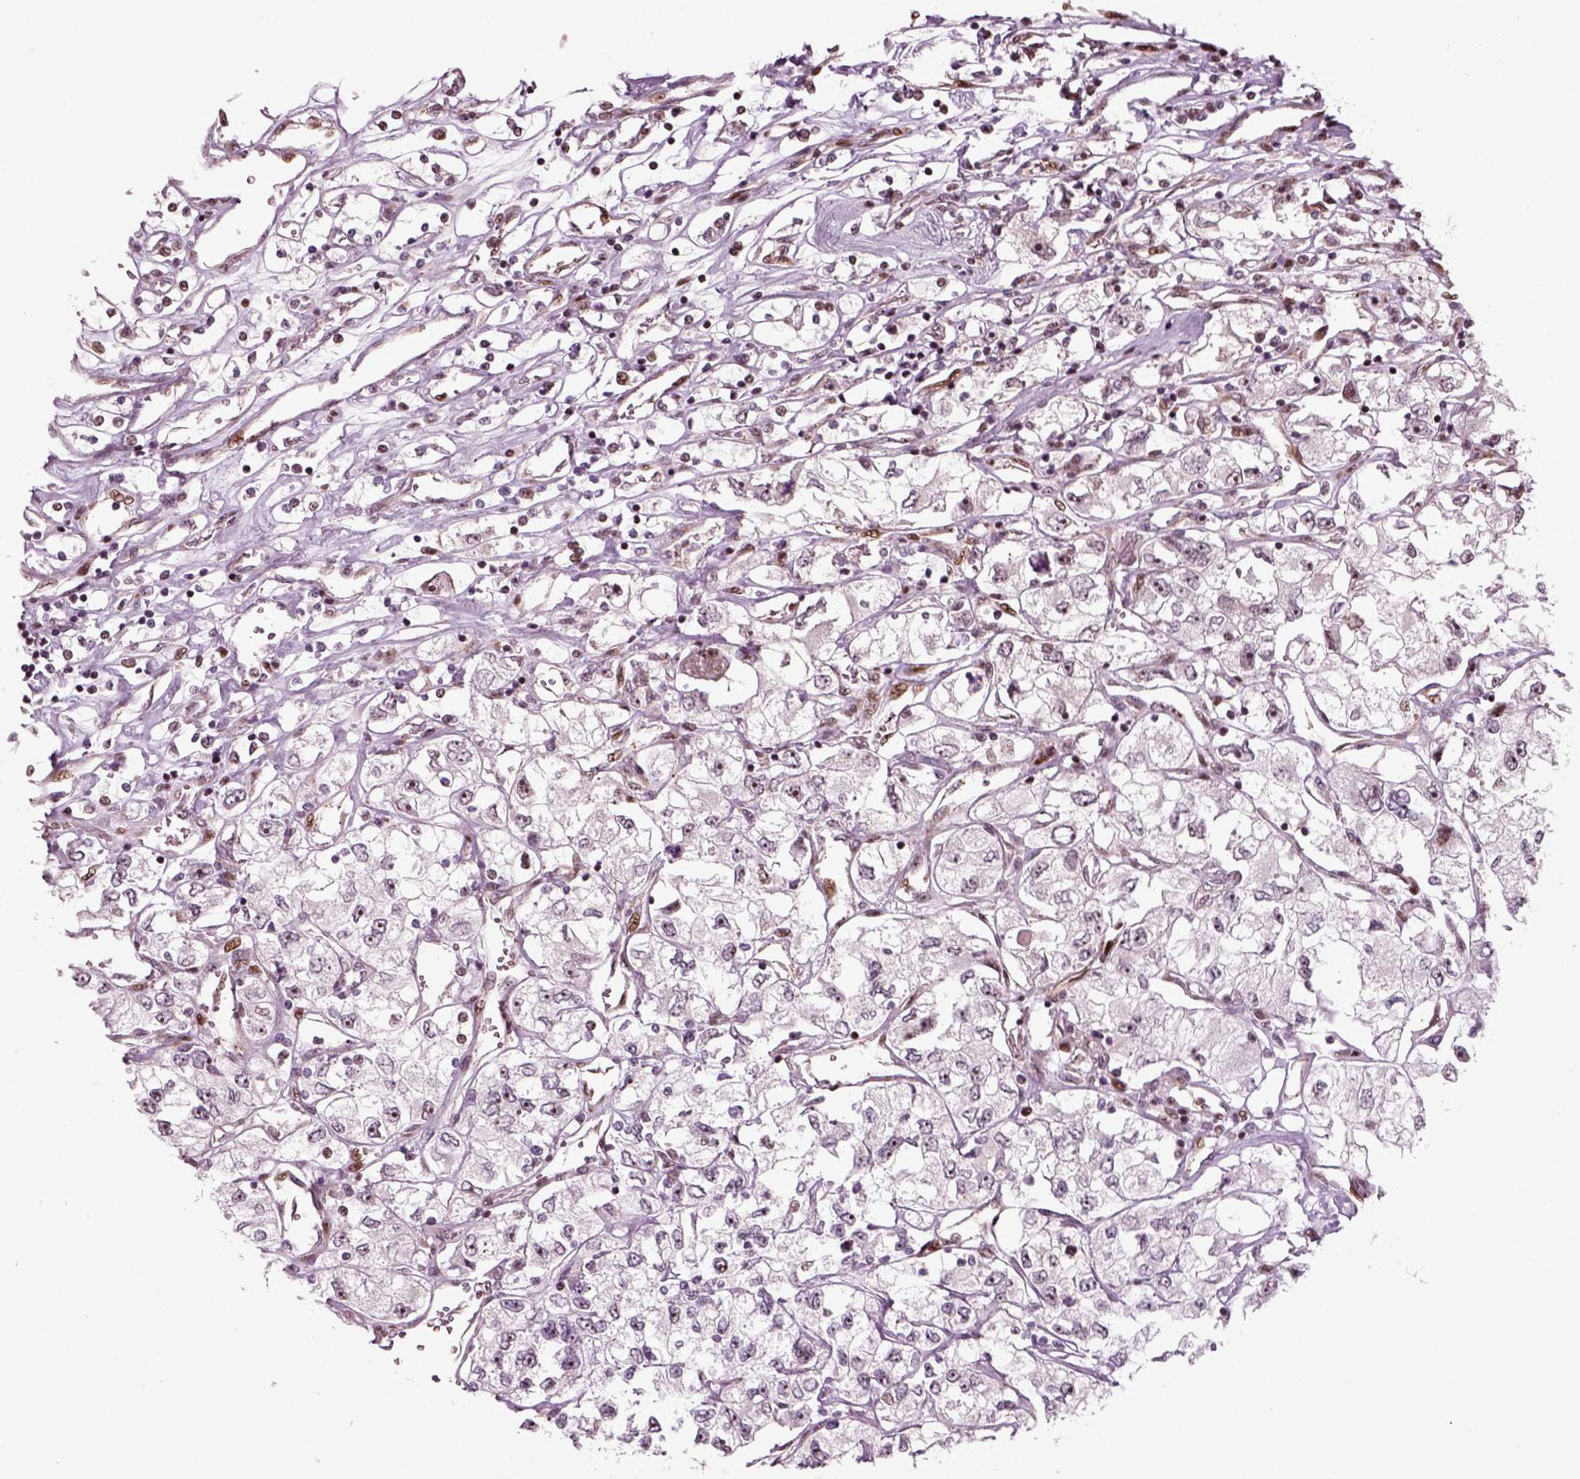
{"staining": {"intensity": "moderate", "quantity": "<25%", "location": "nuclear"}, "tissue": "renal cancer", "cell_type": "Tumor cells", "image_type": "cancer", "snomed": [{"axis": "morphology", "description": "Adenocarcinoma, NOS"}, {"axis": "topography", "description": "Kidney"}], "caption": "Renal cancer (adenocarcinoma) stained with a protein marker shows moderate staining in tumor cells.", "gene": "CDC14A", "patient": {"sex": "female", "age": 59}}